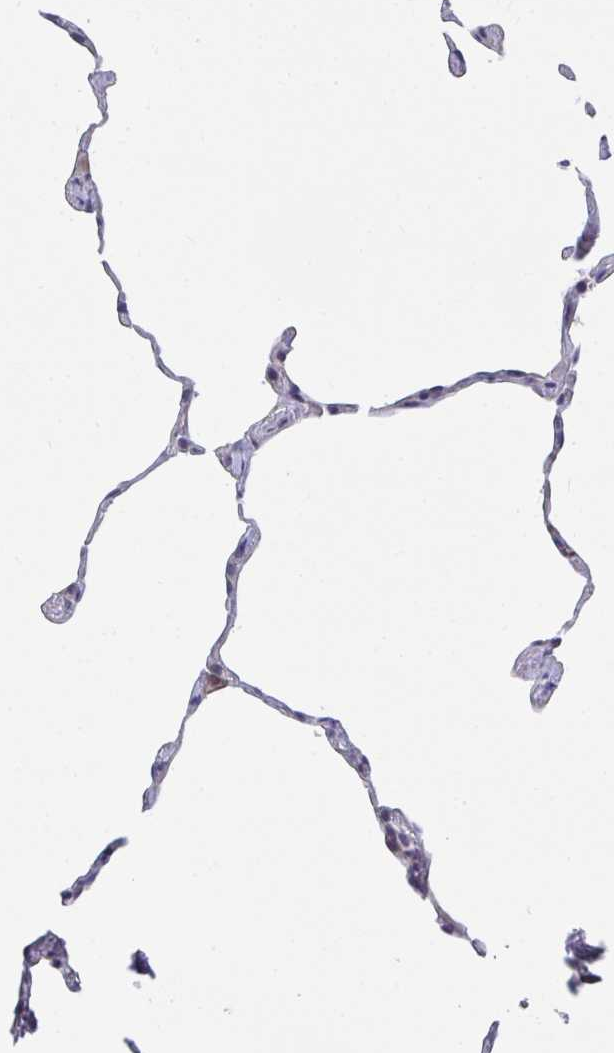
{"staining": {"intensity": "negative", "quantity": "none", "location": "none"}, "tissue": "lung", "cell_type": "Alveolar cells", "image_type": "normal", "snomed": [{"axis": "morphology", "description": "Normal tissue, NOS"}, {"axis": "topography", "description": "Lung"}], "caption": "Immunohistochemistry (IHC) of benign human lung displays no staining in alveolar cells.", "gene": "FAM156A", "patient": {"sex": "female", "age": 57}}